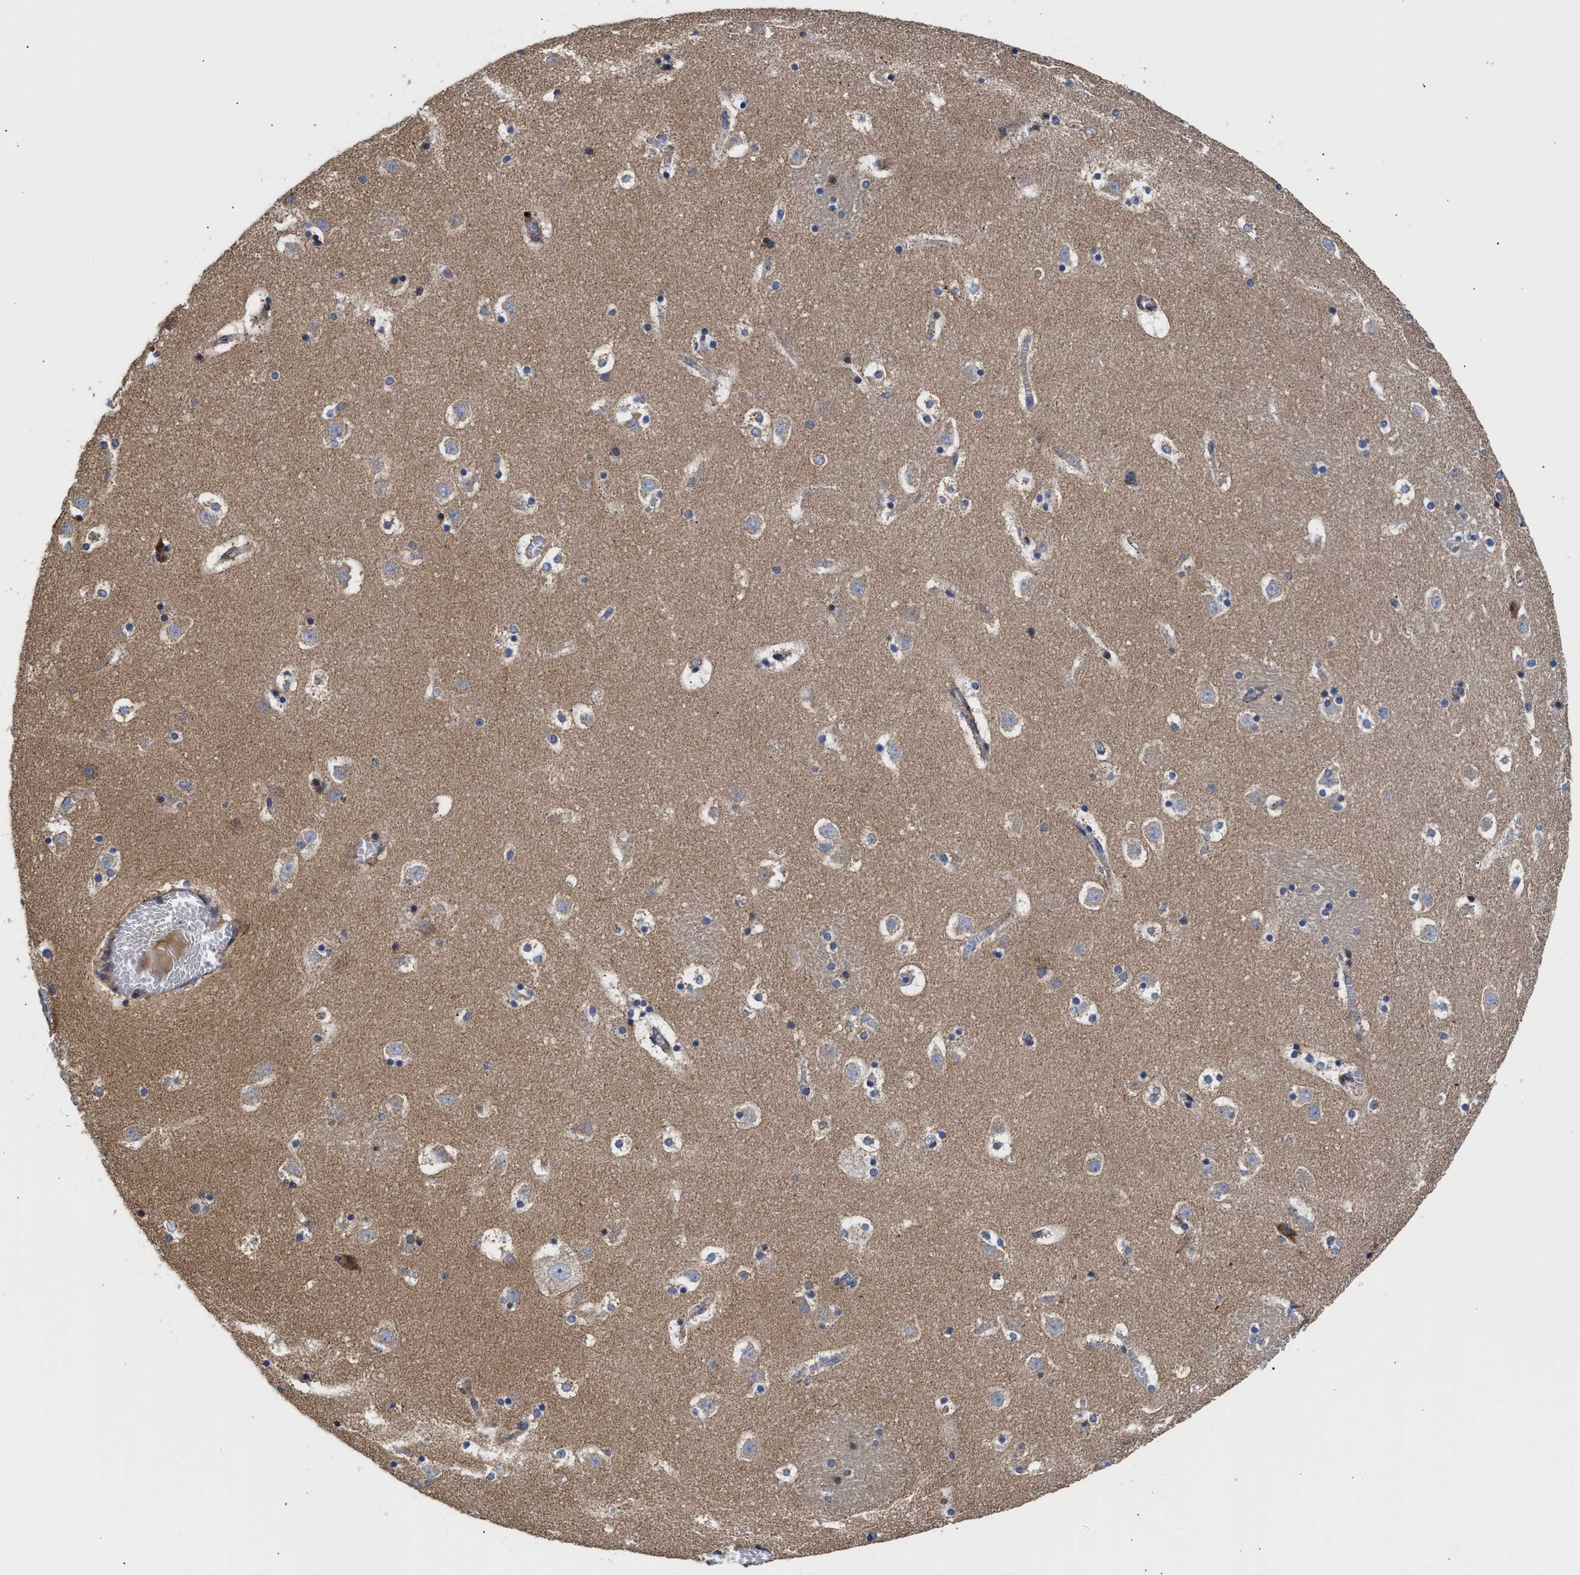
{"staining": {"intensity": "negative", "quantity": "none", "location": "none"}, "tissue": "caudate", "cell_type": "Glial cells", "image_type": "normal", "snomed": [{"axis": "morphology", "description": "Normal tissue, NOS"}, {"axis": "topography", "description": "Lateral ventricle wall"}], "caption": "Caudate was stained to show a protein in brown. There is no significant positivity in glial cells. The staining was performed using DAB (3,3'-diaminobenzidine) to visualize the protein expression in brown, while the nuclei were stained in blue with hematoxylin (Magnification: 20x).", "gene": "MALSU1", "patient": {"sex": "male", "age": 45}}